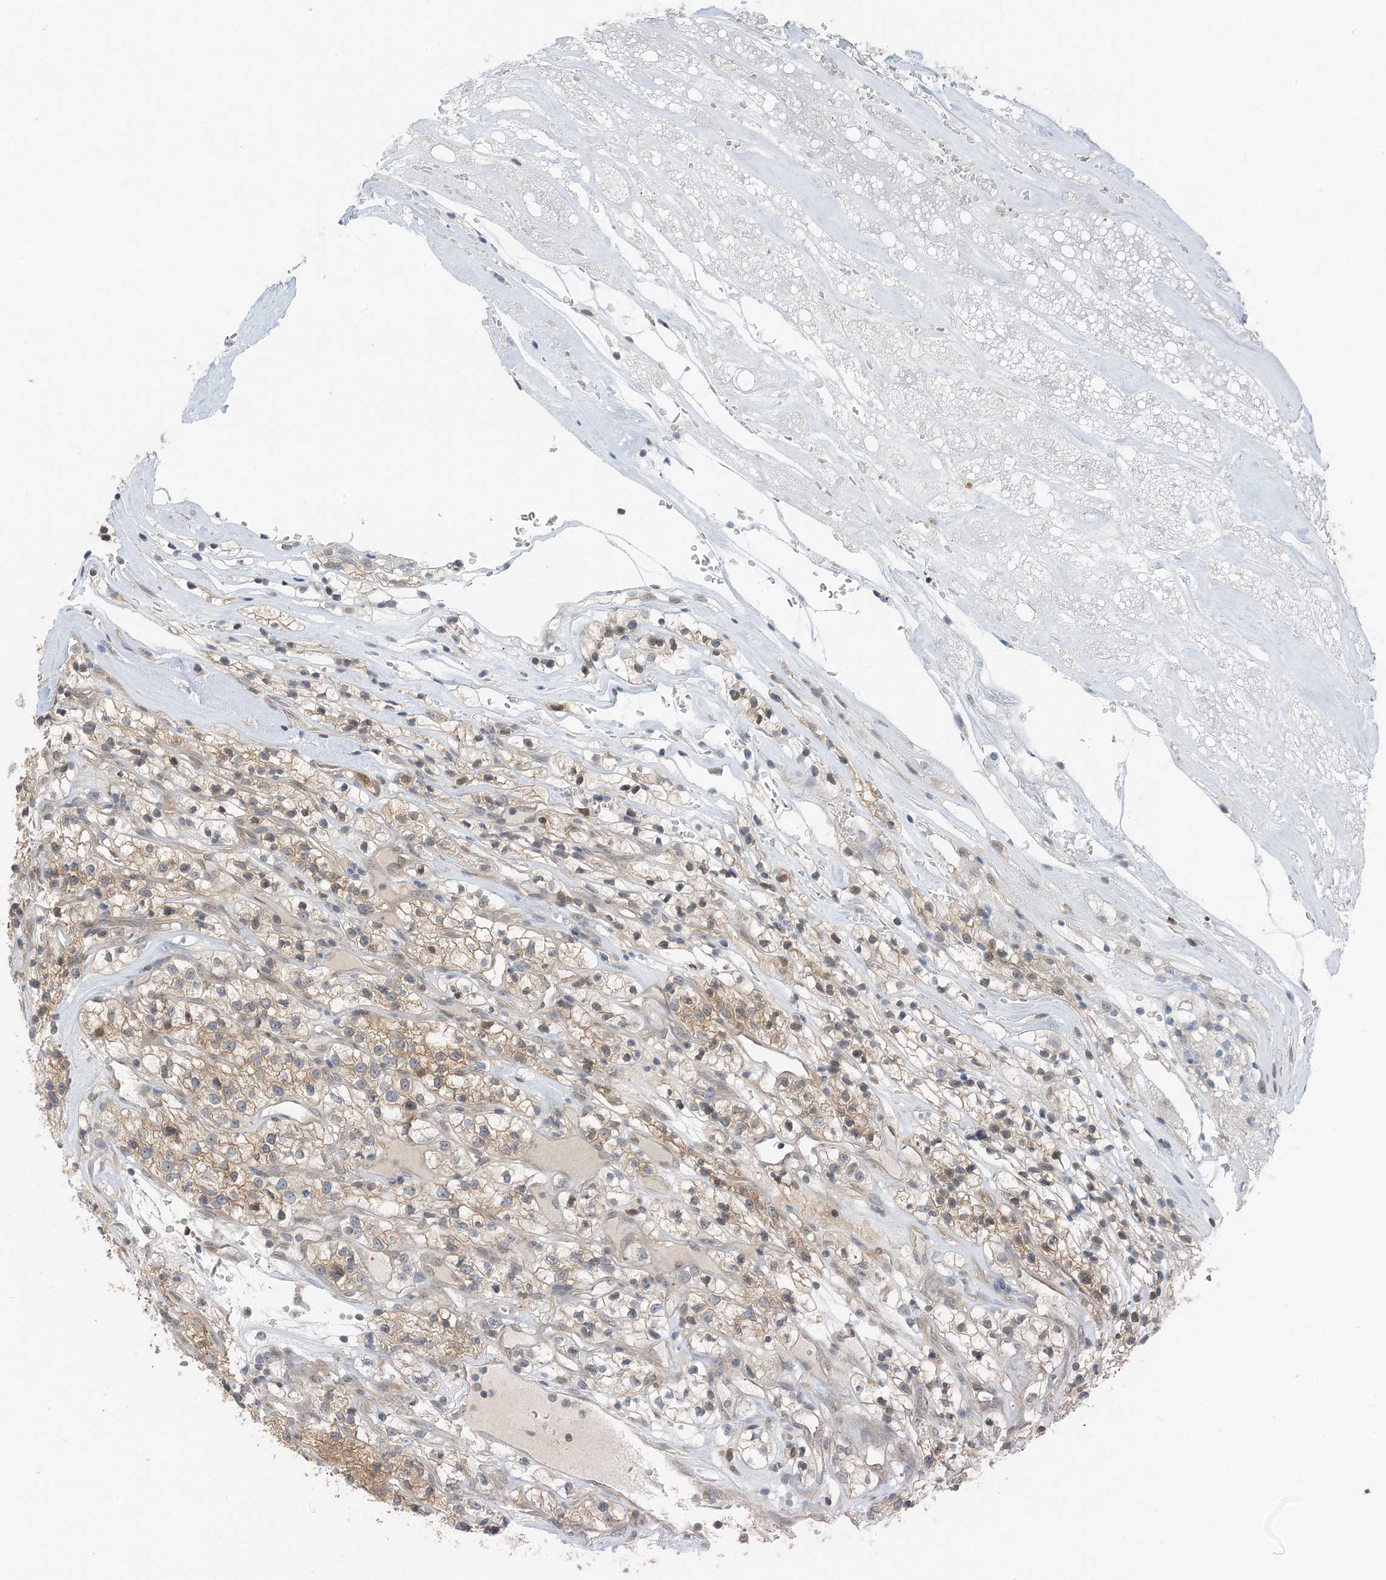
{"staining": {"intensity": "moderate", "quantity": ">75%", "location": "cytoplasmic/membranous,nuclear"}, "tissue": "renal cancer", "cell_type": "Tumor cells", "image_type": "cancer", "snomed": [{"axis": "morphology", "description": "Adenocarcinoma, NOS"}, {"axis": "topography", "description": "Kidney"}], "caption": "This photomicrograph exhibits IHC staining of renal cancer, with medium moderate cytoplasmic/membranous and nuclear positivity in about >75% of tumor cells.", "gene": "ZC3H12A", "patient": {"sex": "female", "age": 57}}